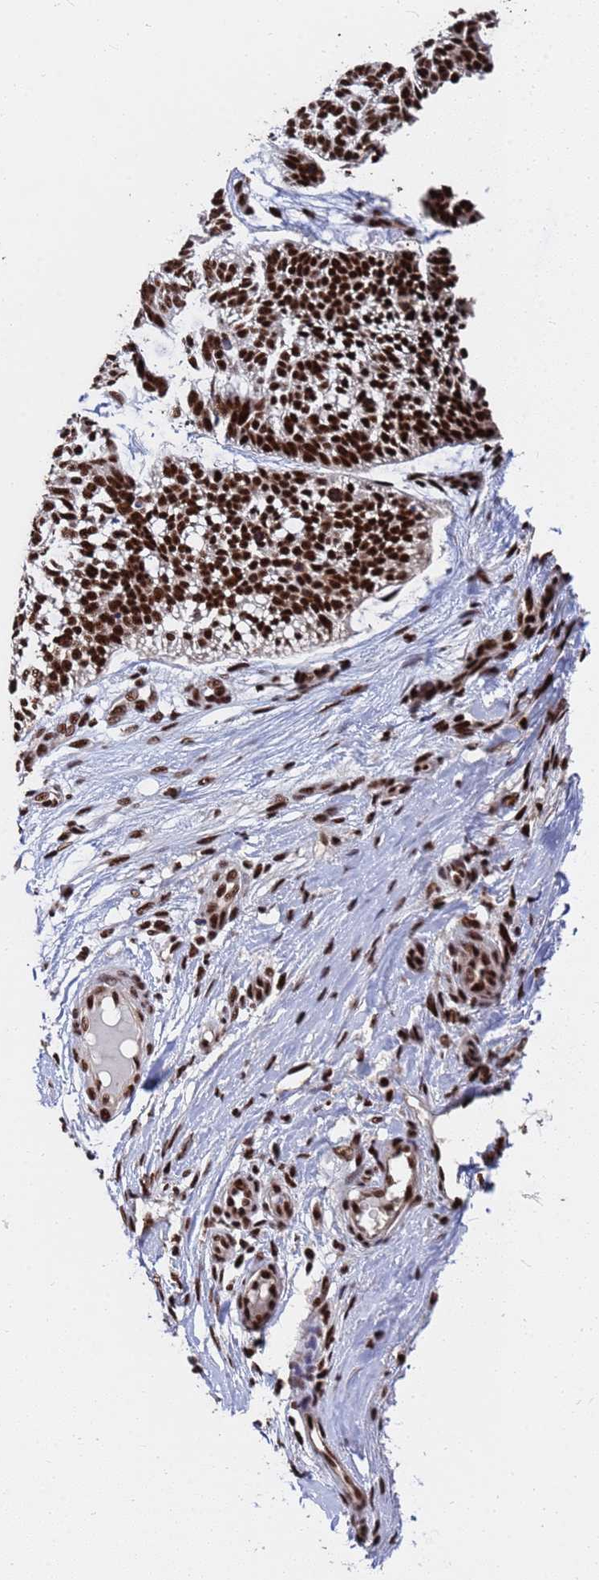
{"staining": {"intensity": "strong", "quantity": ">75%", "location": "nuclear"}, "tissue": "skin cancer", "cell_type": "Tumor cells", "image_type": "cancer", "snomed": [{"axis": "morphology", "description": "Basal cell carcinoma"}, {"axis": "topography", "description": "Skin"}], "caption": "Protein expression analysis of skin cancer demonstrates strong nuclear positivity in approximately >75% of tumor cells. The staining was performed using DAB (3,3'-diaminobenzidine), with brown indicating positive protein expression. Nuclei are stained blue with hematoxylin.", "gene": "SF3B2", "patient": {"sex": "male", "age": 88}}